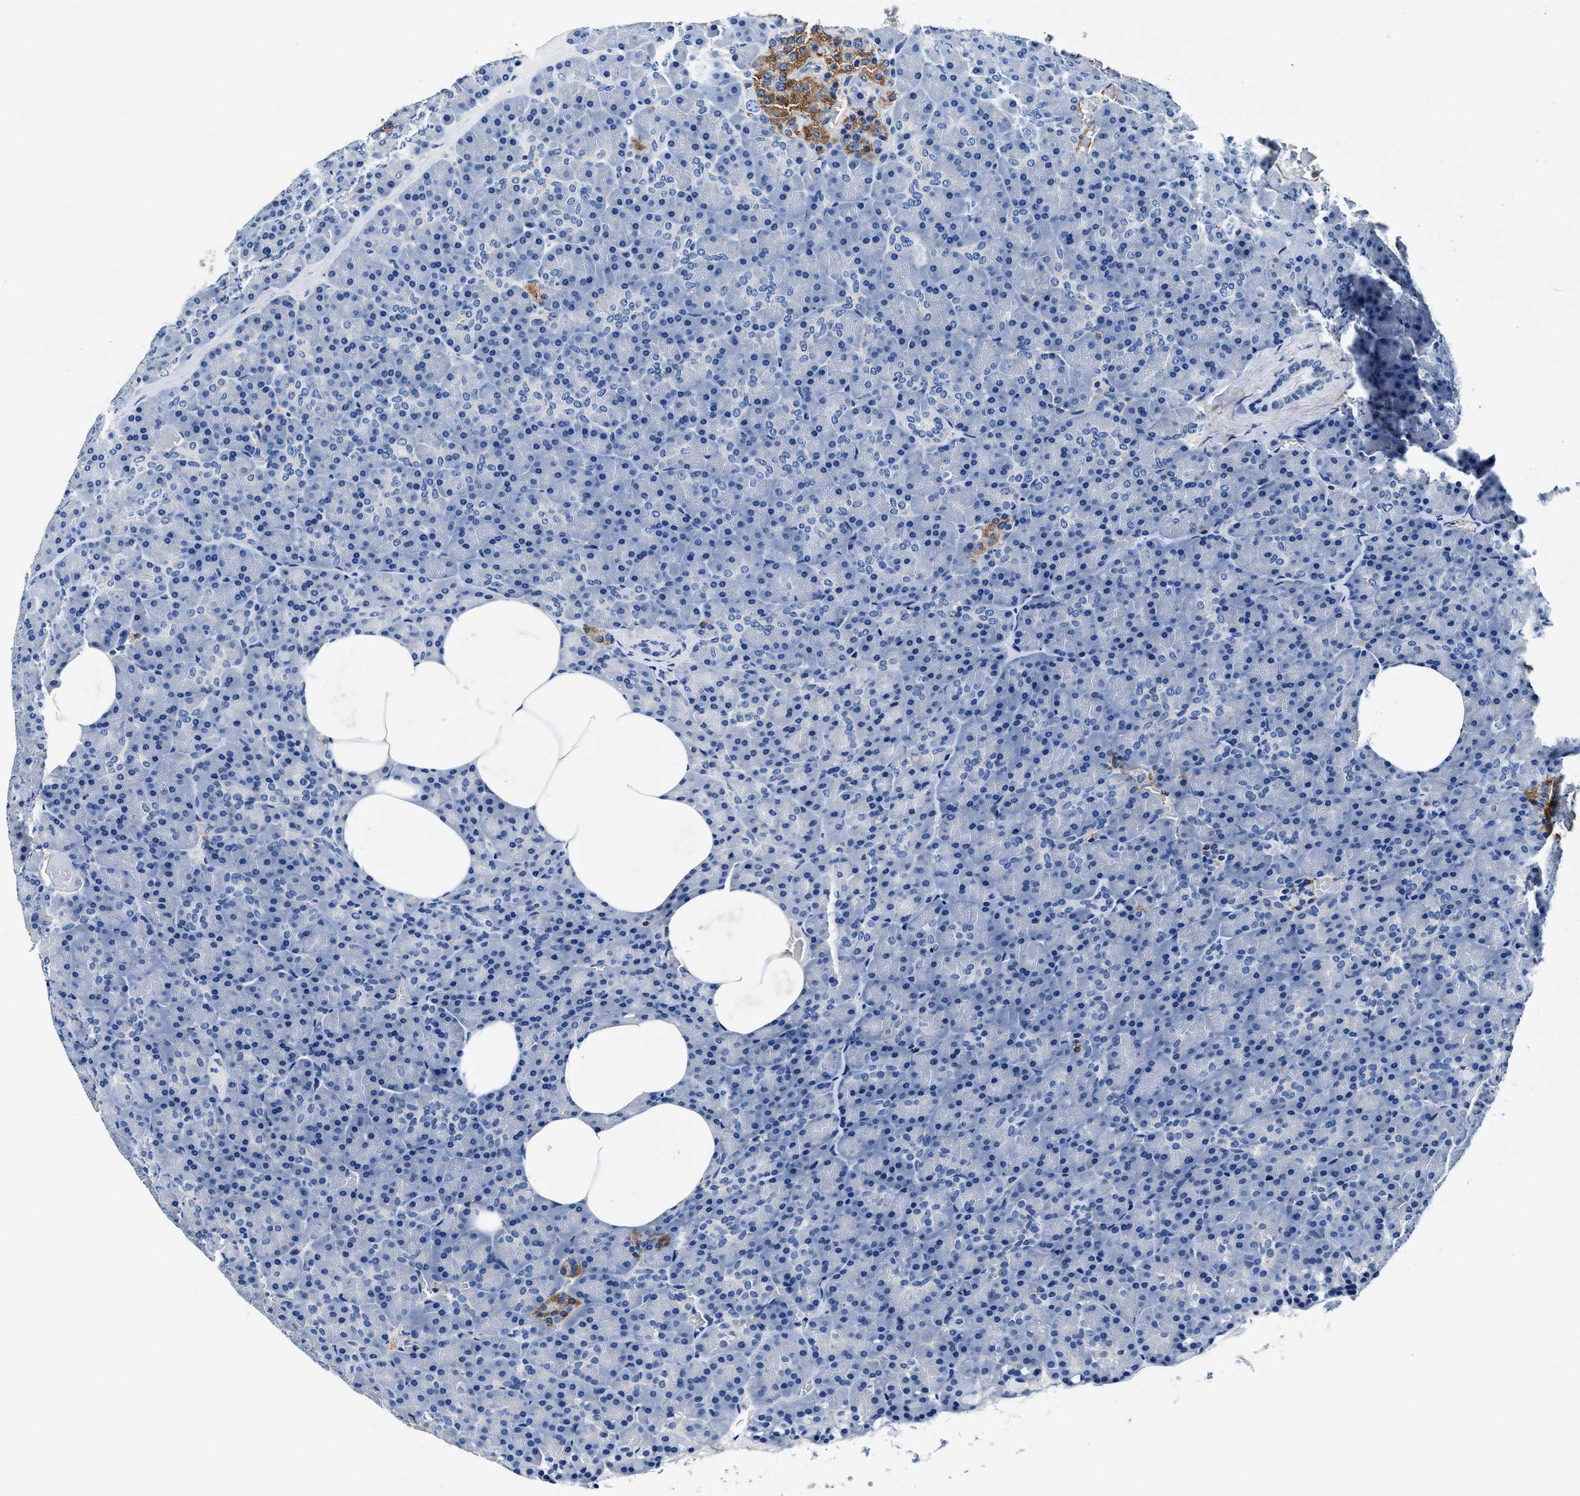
{"staining": {"intensity": "negative", "quantity": "none", "location": "none"}, "tissue": "pancreas", "cell_type": "Exocrine glandular cells", "image_type": "normal", "snomed": [{"axis": "morphology", "description": "Normal tissue, NOS"}, {"axis": "topography", "description": "Pancreas"}], "caption": "Human pancreas stained for a protein using IHC displays no expression in exocrine glandular cells.", "gene": "TEX261", "patient": {"sex": "female", "age": 35}}